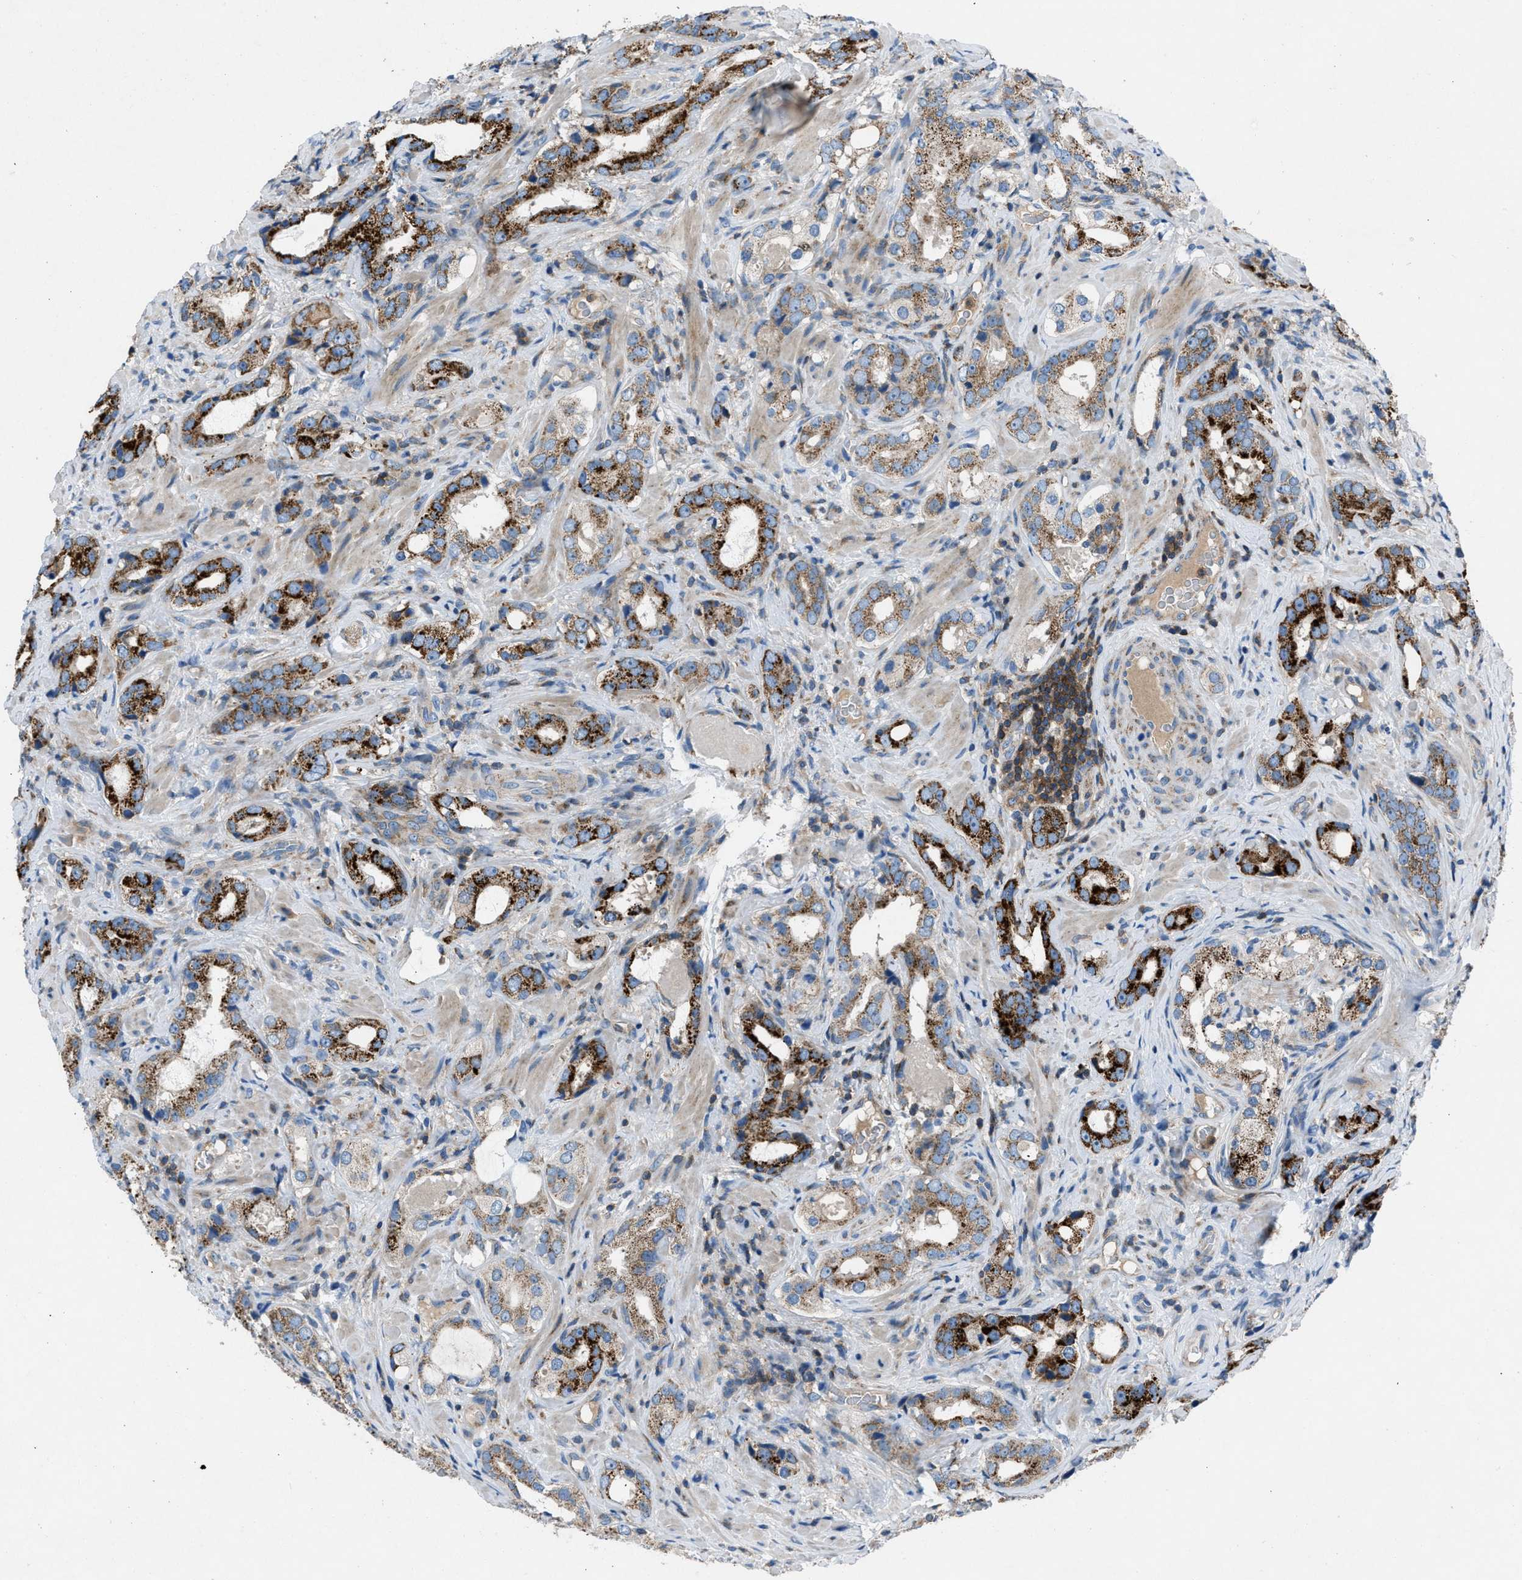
{"staining": {"intensity": "strong", "quantity": ">75%", "location": "cytoplasmic/membranous"}, "tissue": "prostate cancer", "cell_type": "Tumor cells", "image_type": "cancer", "snomed": [{"axis": "morphology", "description": "Adenocarcinoma, High grade"}, {"axis": "topography", "description": "Prostate"}], "caption": "Adenocarcinoma (high-grade) (prostate) stained with a protein marker demonstrates strong staining in tumor cells.", "gene": "GRK6", "patient": {"sex": "male", "age": 63}}